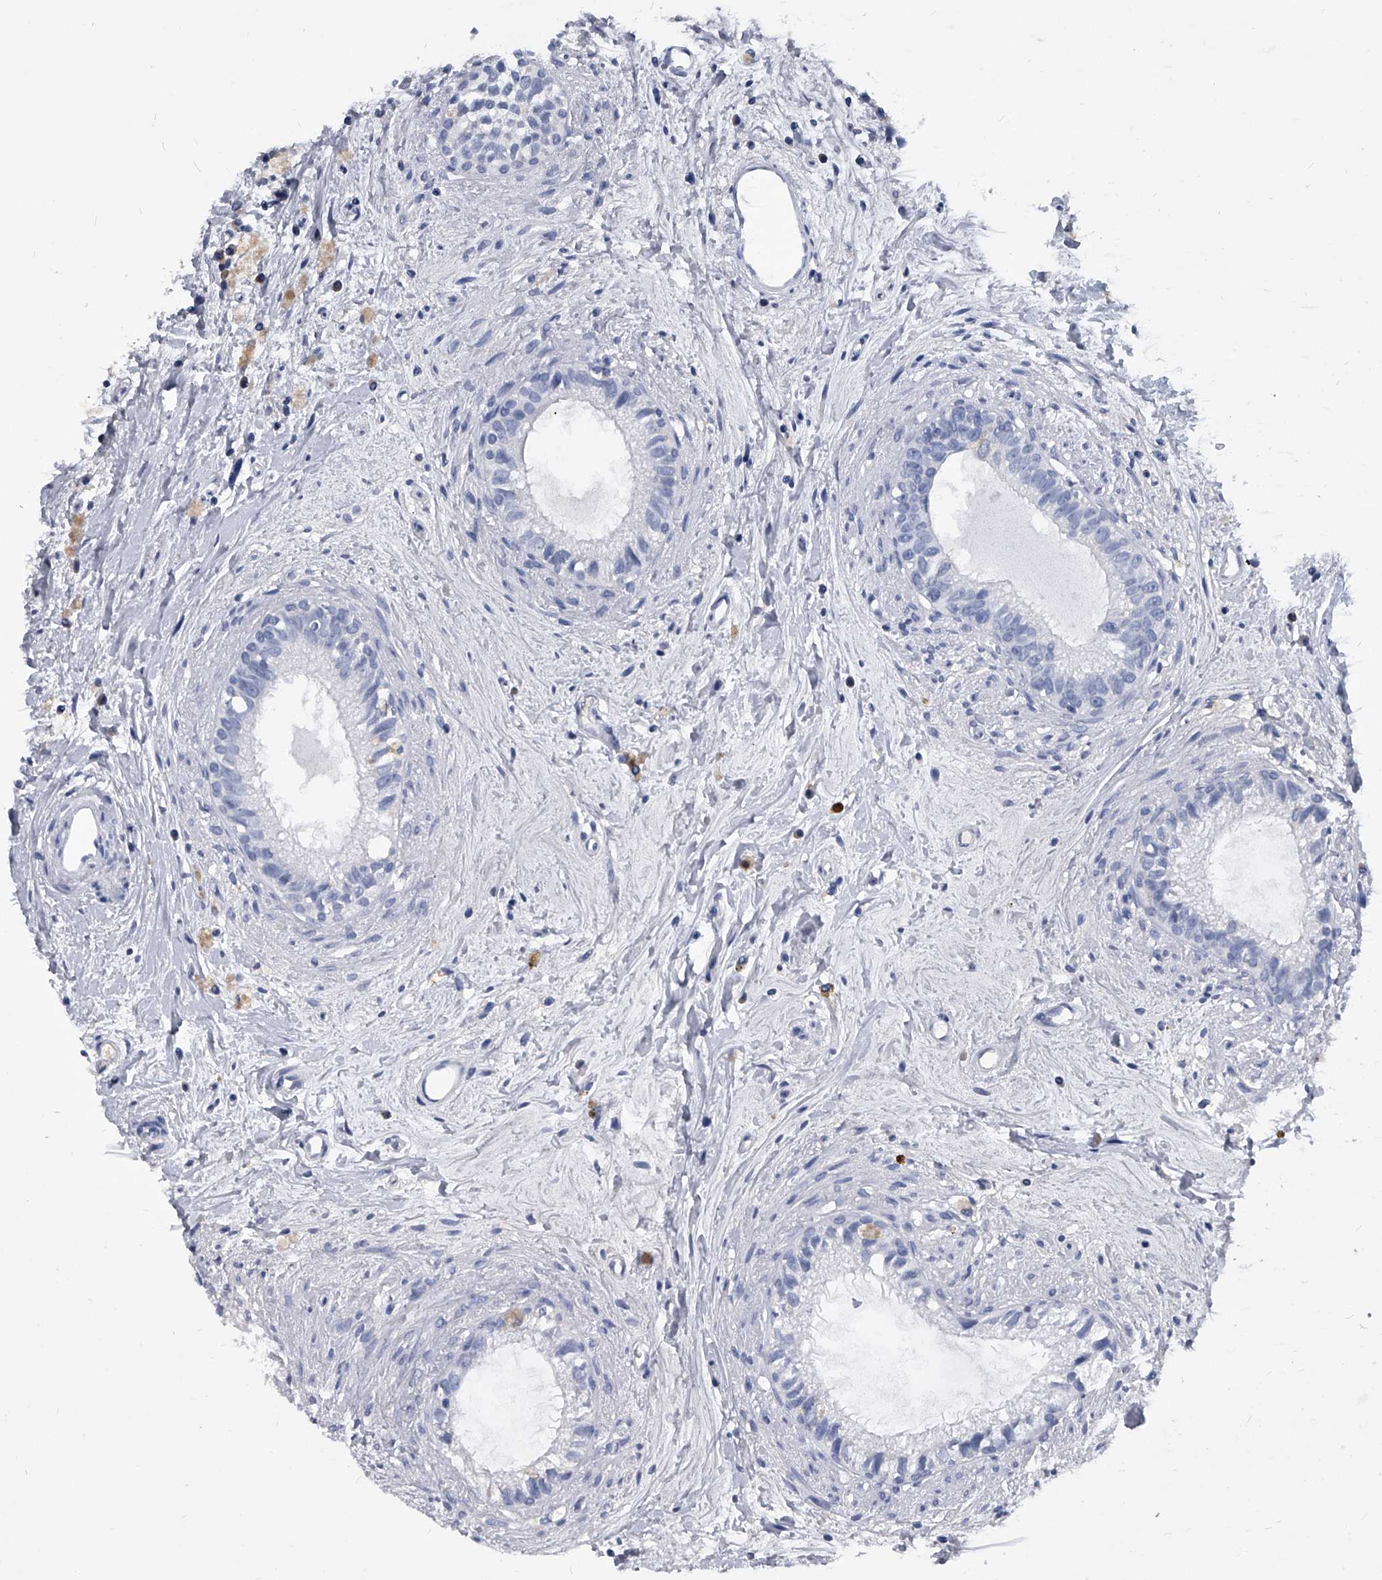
{"staining": {"intensity": "negative", "quantity": "none", "location": "none"}, "tissue": "epididymis", "cell_type": "Glandular cells", "image_type": "normal", "snomed": [{"axis": "morphology", "description": "Normal tissue, NOS"}, {"axis": "topography", "description": "Epididymis"}], "caption": "A photomicrograph of epididymis stained for a protein exhibits no brown staining in glandular cells. Nuclei are stained in blue.", "gene": "BCAS1", "patient": {"sex": "male", "age": 80}}